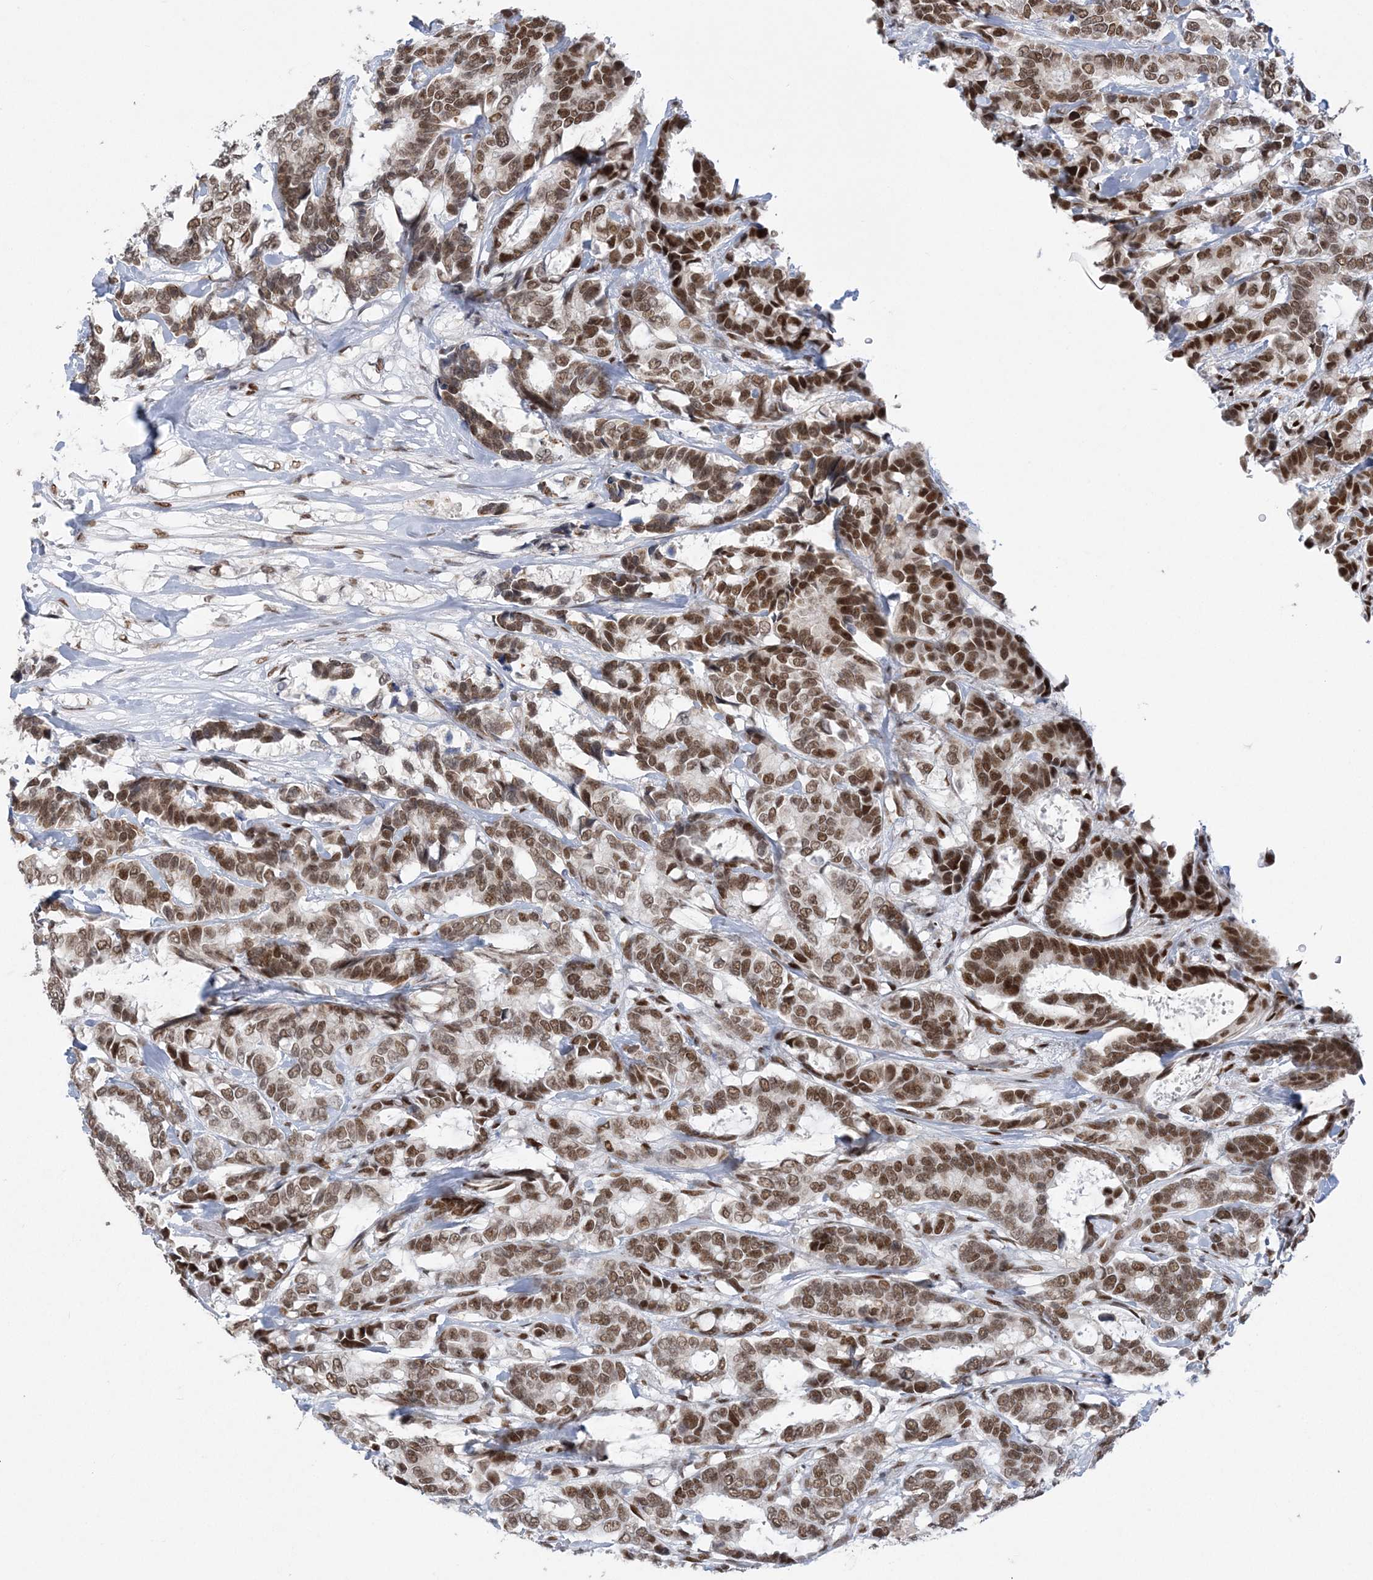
{"staining": {"intensity": "moderate", "quantity": ">75%", "location": "cytoplasmic/membranous,nuclear"}, "tissue": "breast cancer", "cell_type": "Tumor cells", "image_type": "cancer", "snomed": [{"axis": "morphology", "description": "Duct carcinoma"}, {"axis": "topography", "description": "Breast"}], "caption": "Brown immunohistochemical staining in human invasive ductal carcinoma (breast) shows moderate cytoplasmic/membranous and nuclear staining in about >75% of tumor cells. The staining was performed using DAB (3,3'-diaminobenzidine), with brown indicating positive protein expression. Nuclei are stained blue with hematoxylin.", "gene": "ZBTB7A", "patient": {"sex": "female", "age": 87}}